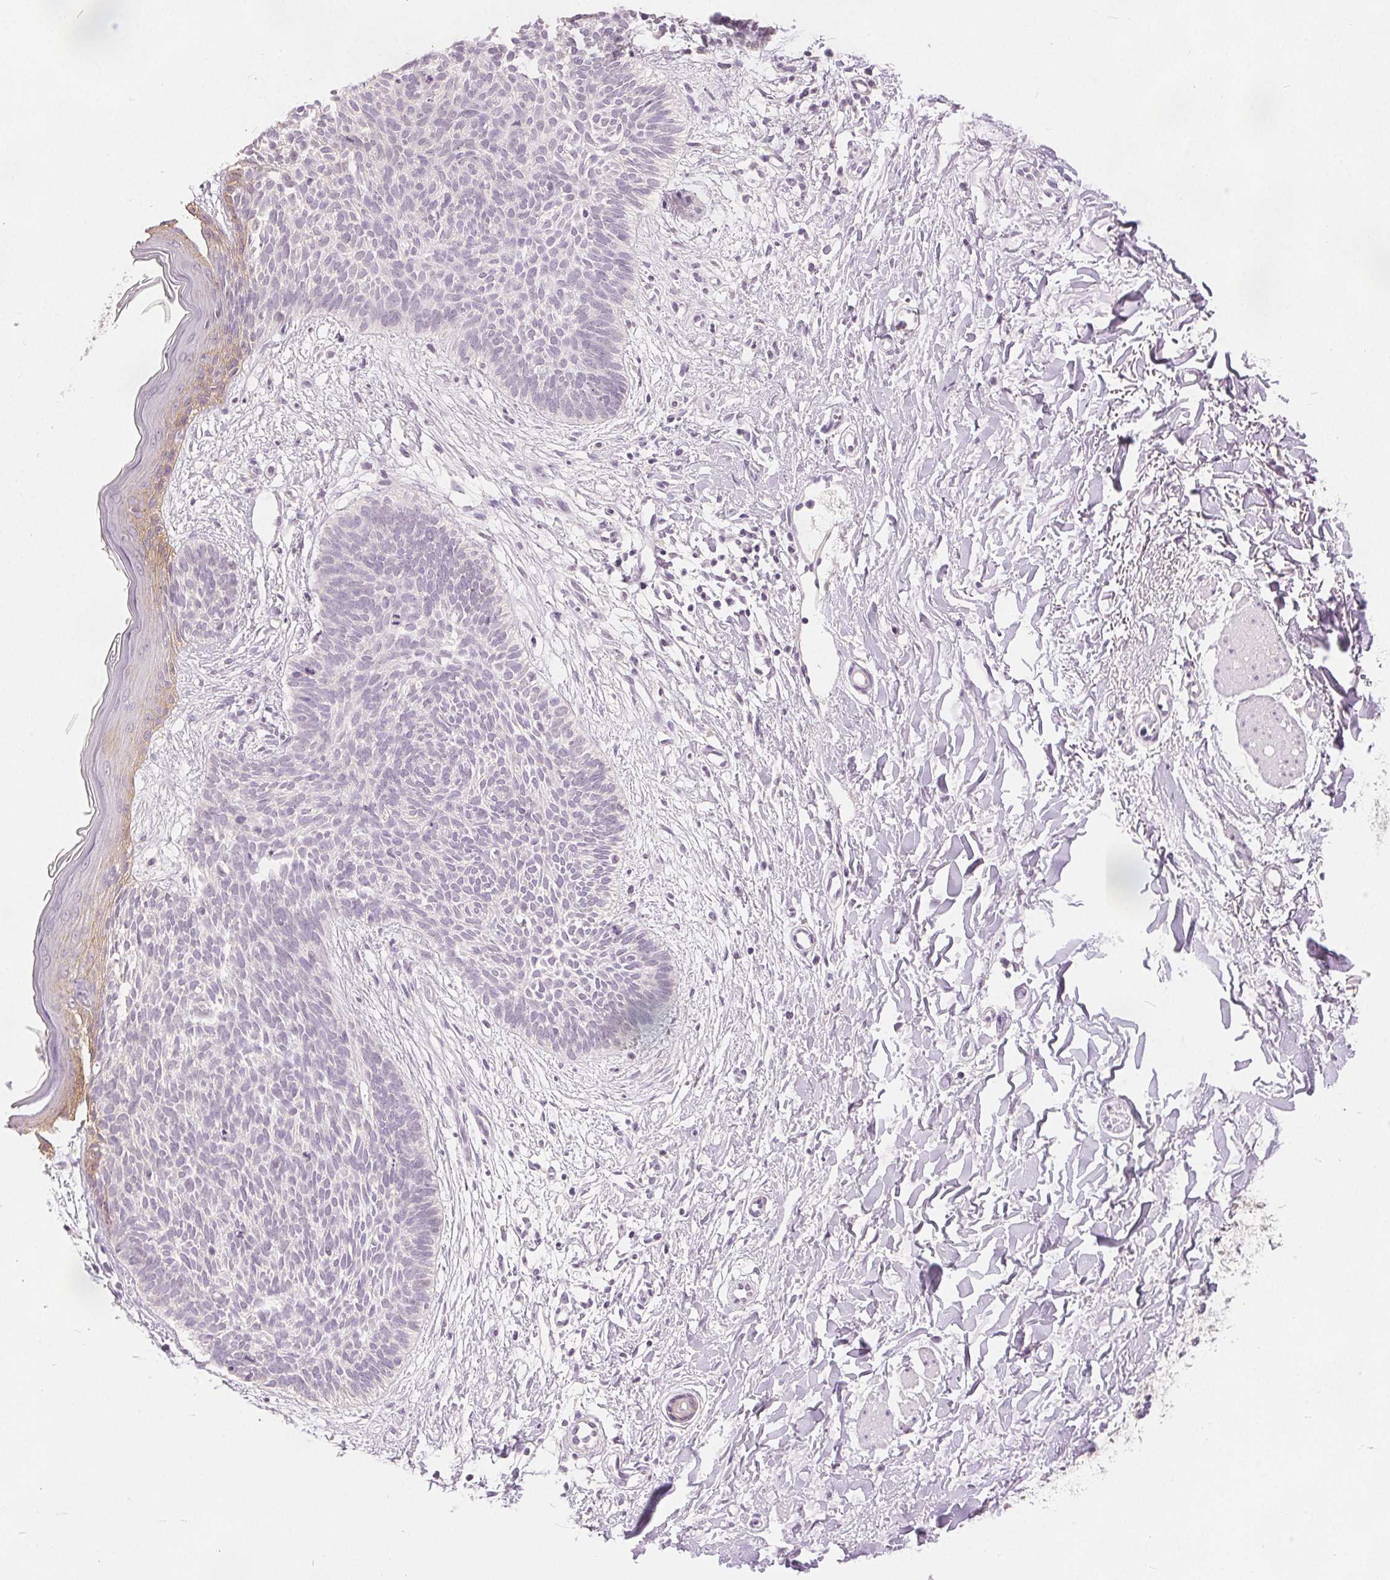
{"staining": {"intensity": "negative", "quantity": "none", "location": "none"}, "tissue": "skin cancer", "cell_type": "Tumor cells", "image_type": "cancer", "snomed": [{"axis": "morphology", "description": "Basal cell carcinoma"}, {"axis": "topography", "description": "Skin"}], "caption": "A histopathology image of skin cancer stained for a protein shows no brown staining in tumor cells.", "gene": "CA12", "patient": {"sex": "female", "age": 84}}